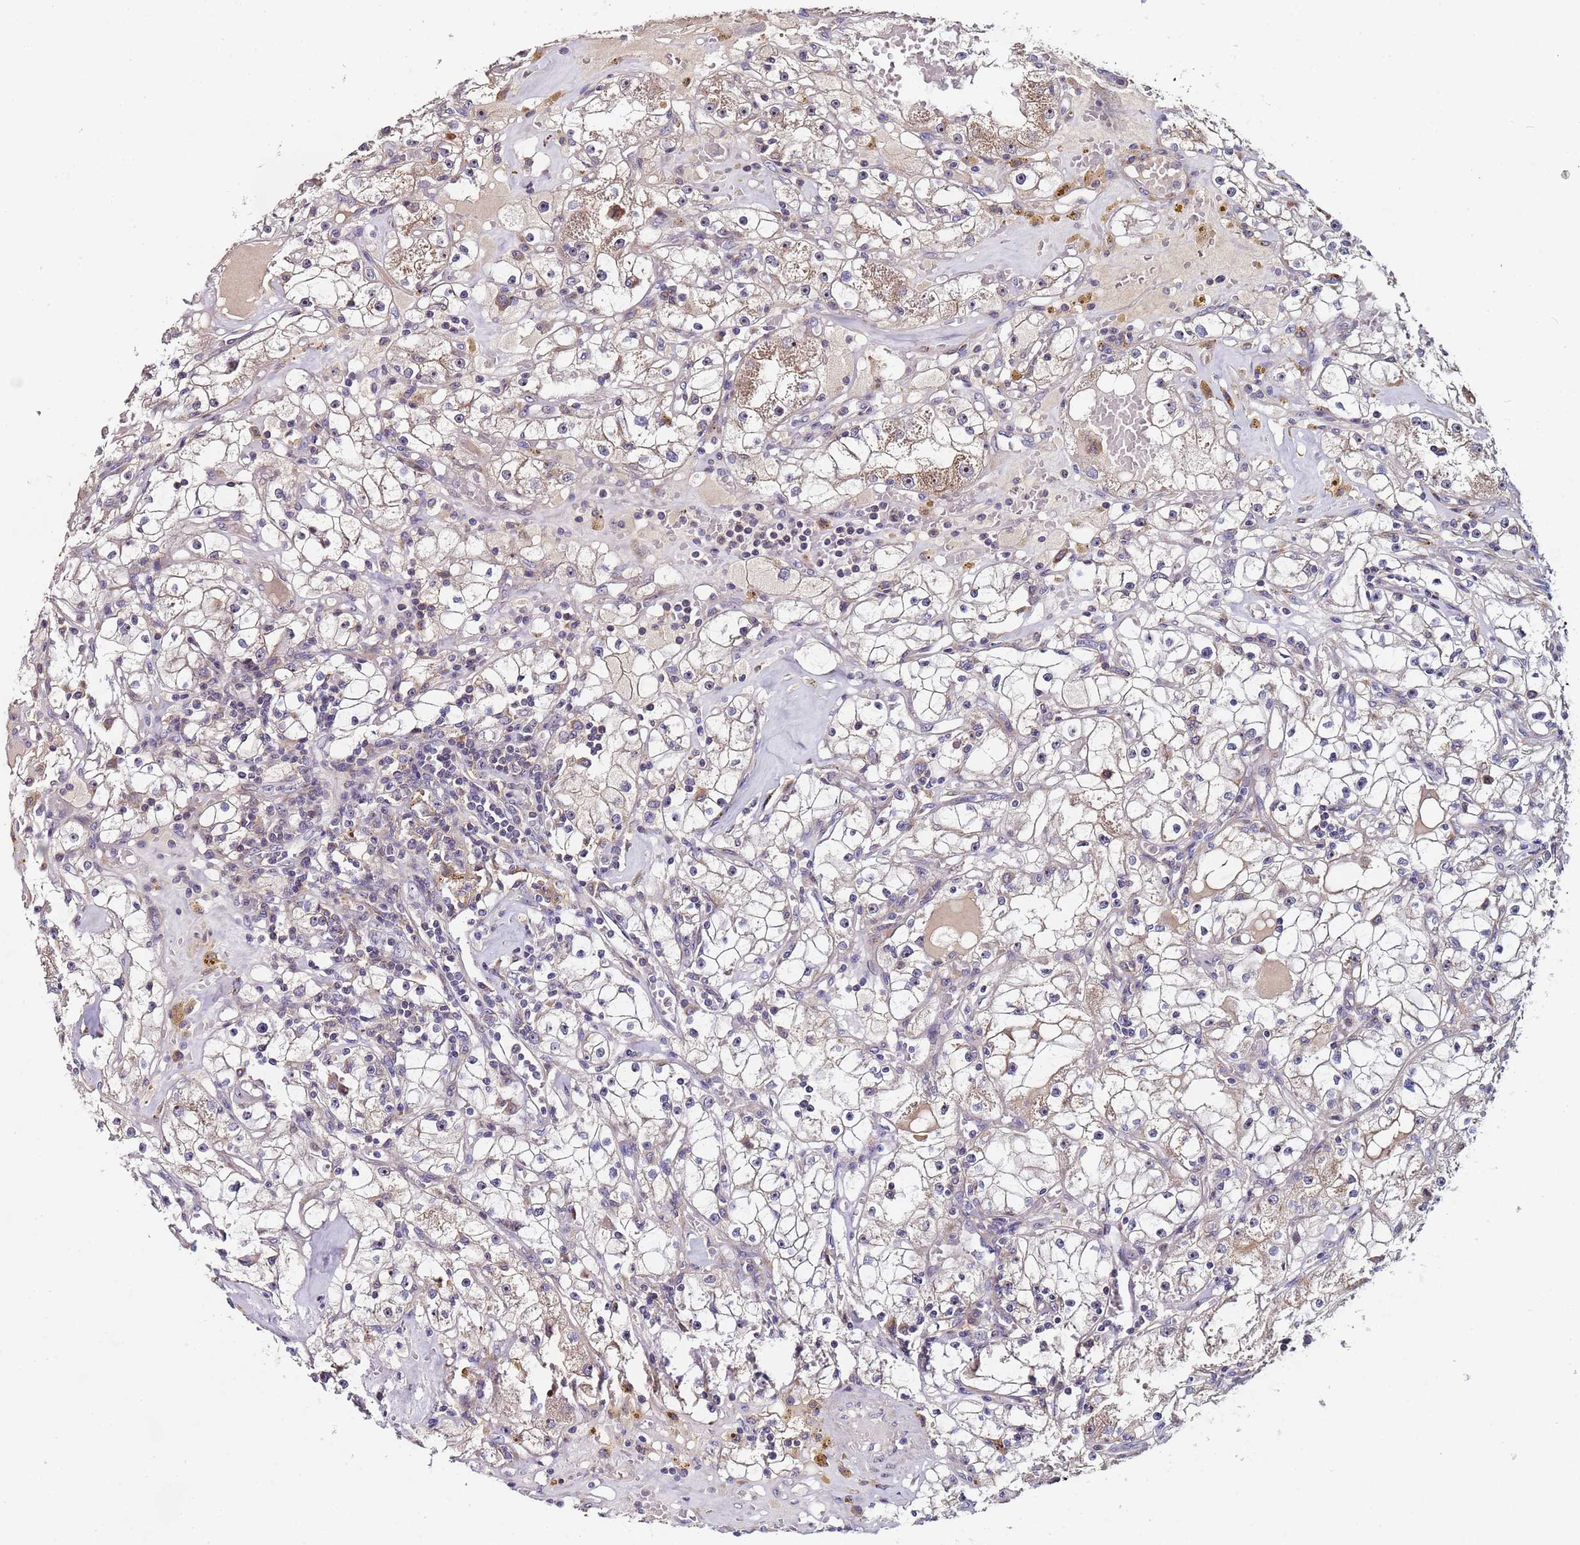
{"staining": {"intensity": "weak", "quantity": "25%-75%", "location": "cytoplasmic/membranous,nuclear"}, "tissue": "renal cancer", "cell_type": "Tumor cells", "image_type": "cancer", "snomed": [{"axis": "morphology", "description": "Adenocarcinoma, NOS"}, {"axis": "topography", "description": "Kidney"}], "caption": "The micrograph exhibits staining of adenocarcinoma (renal), revealing weak cytoplasmic/membranous and nuclear protein positivity (brown color) within tumor cells.", "gene": "KRI1", "patient": {"sex": "male", "age": 56}}